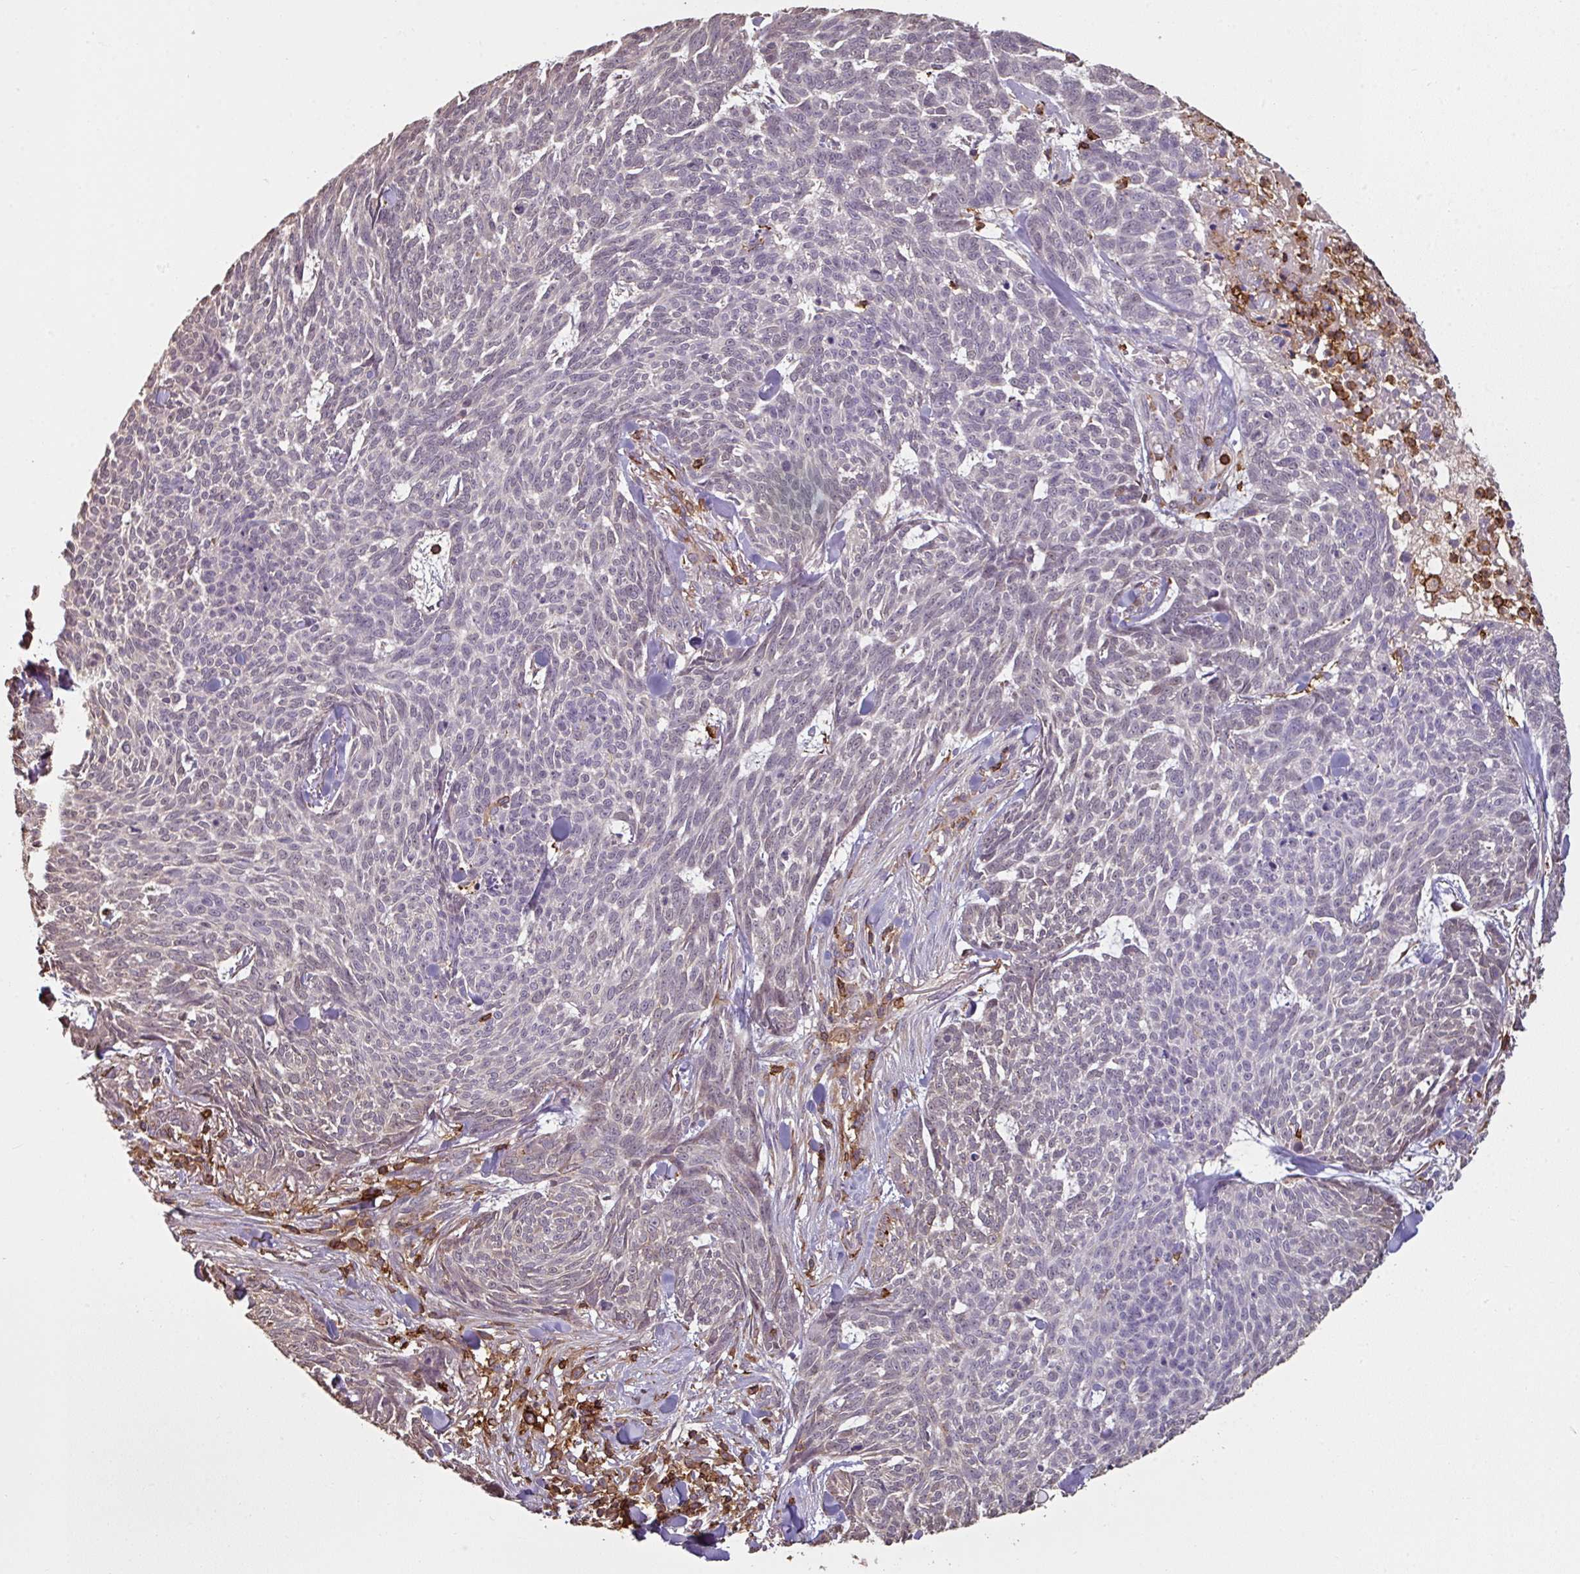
{"staining": {"intensity": "negative", "quantity": "none", "location": "none"}, "tissue": "skin cancer", "cell_type": "Tumor cells", "image_type": "cancer", "snomed": [{"axis": "morphology", "description": "Basal cell carcinoma"}, {"axis": "topography", "description": "Skin"}], "caption": "A photomicrograph of human skin cancer is negative for staining in tumor cells. Nuclei are stained in blue.", "gene": "OLFML2B", "patient": {"sex": "female", "age": 93}}